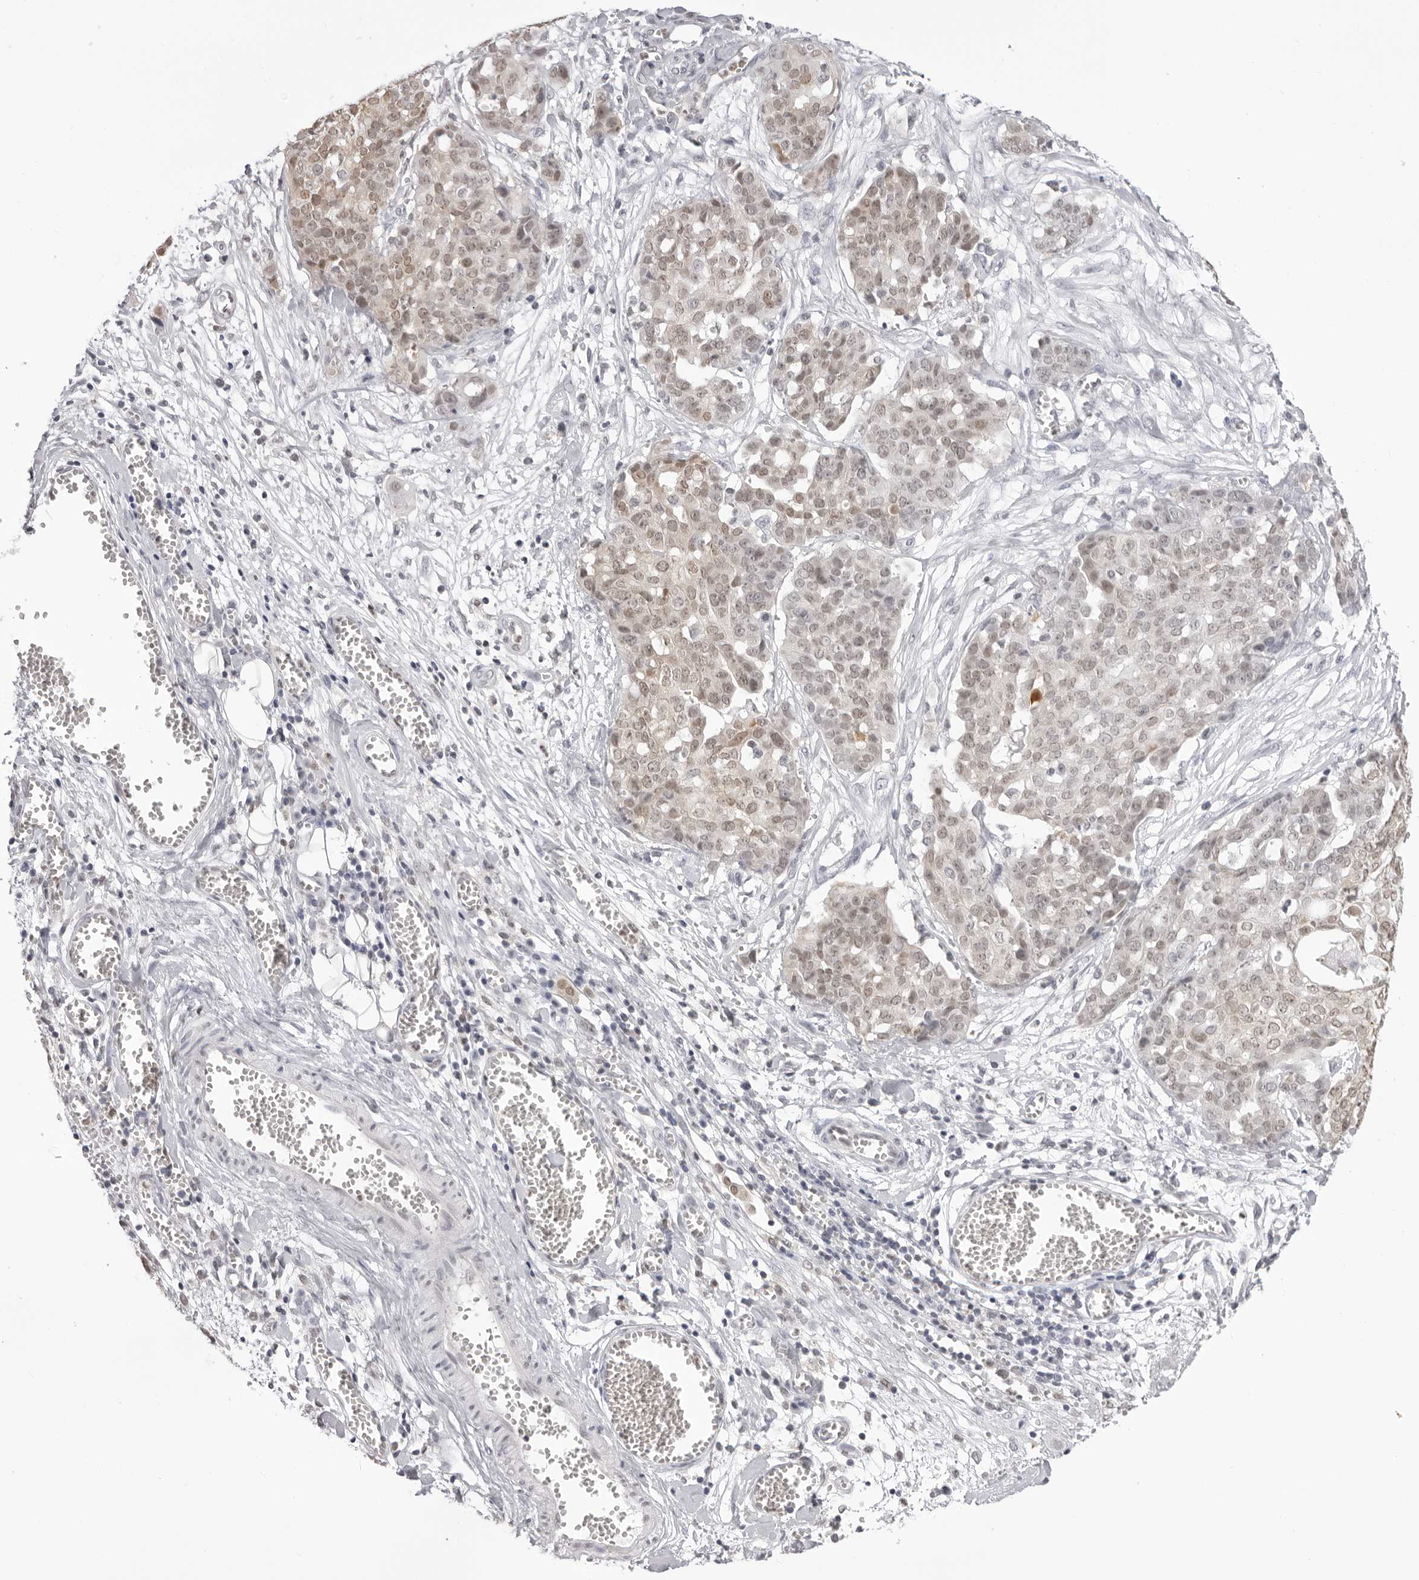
{"staining": {"intensity": "weak", "quantity": ">75%", "location": "nuclear"}, "tissue": "ovarian cancer", "cell_type": "Tumor cells", "image_type": "cancer", "snomed": [{"axis": "morphology", "description": "Cystadenocarcinoma, serous, NOS"}, {"axis": "topography", "description": "Soft tissue"}, {"axis": "topography", "description": "Ovary"}], "caption": "Immunohistochemical staining of ovarian cancer shows low levels of weak nuclear staining in about >75% of tumor cells.", "gene": "HSPA4", "patient": {"sex": "female", "age": 57}}